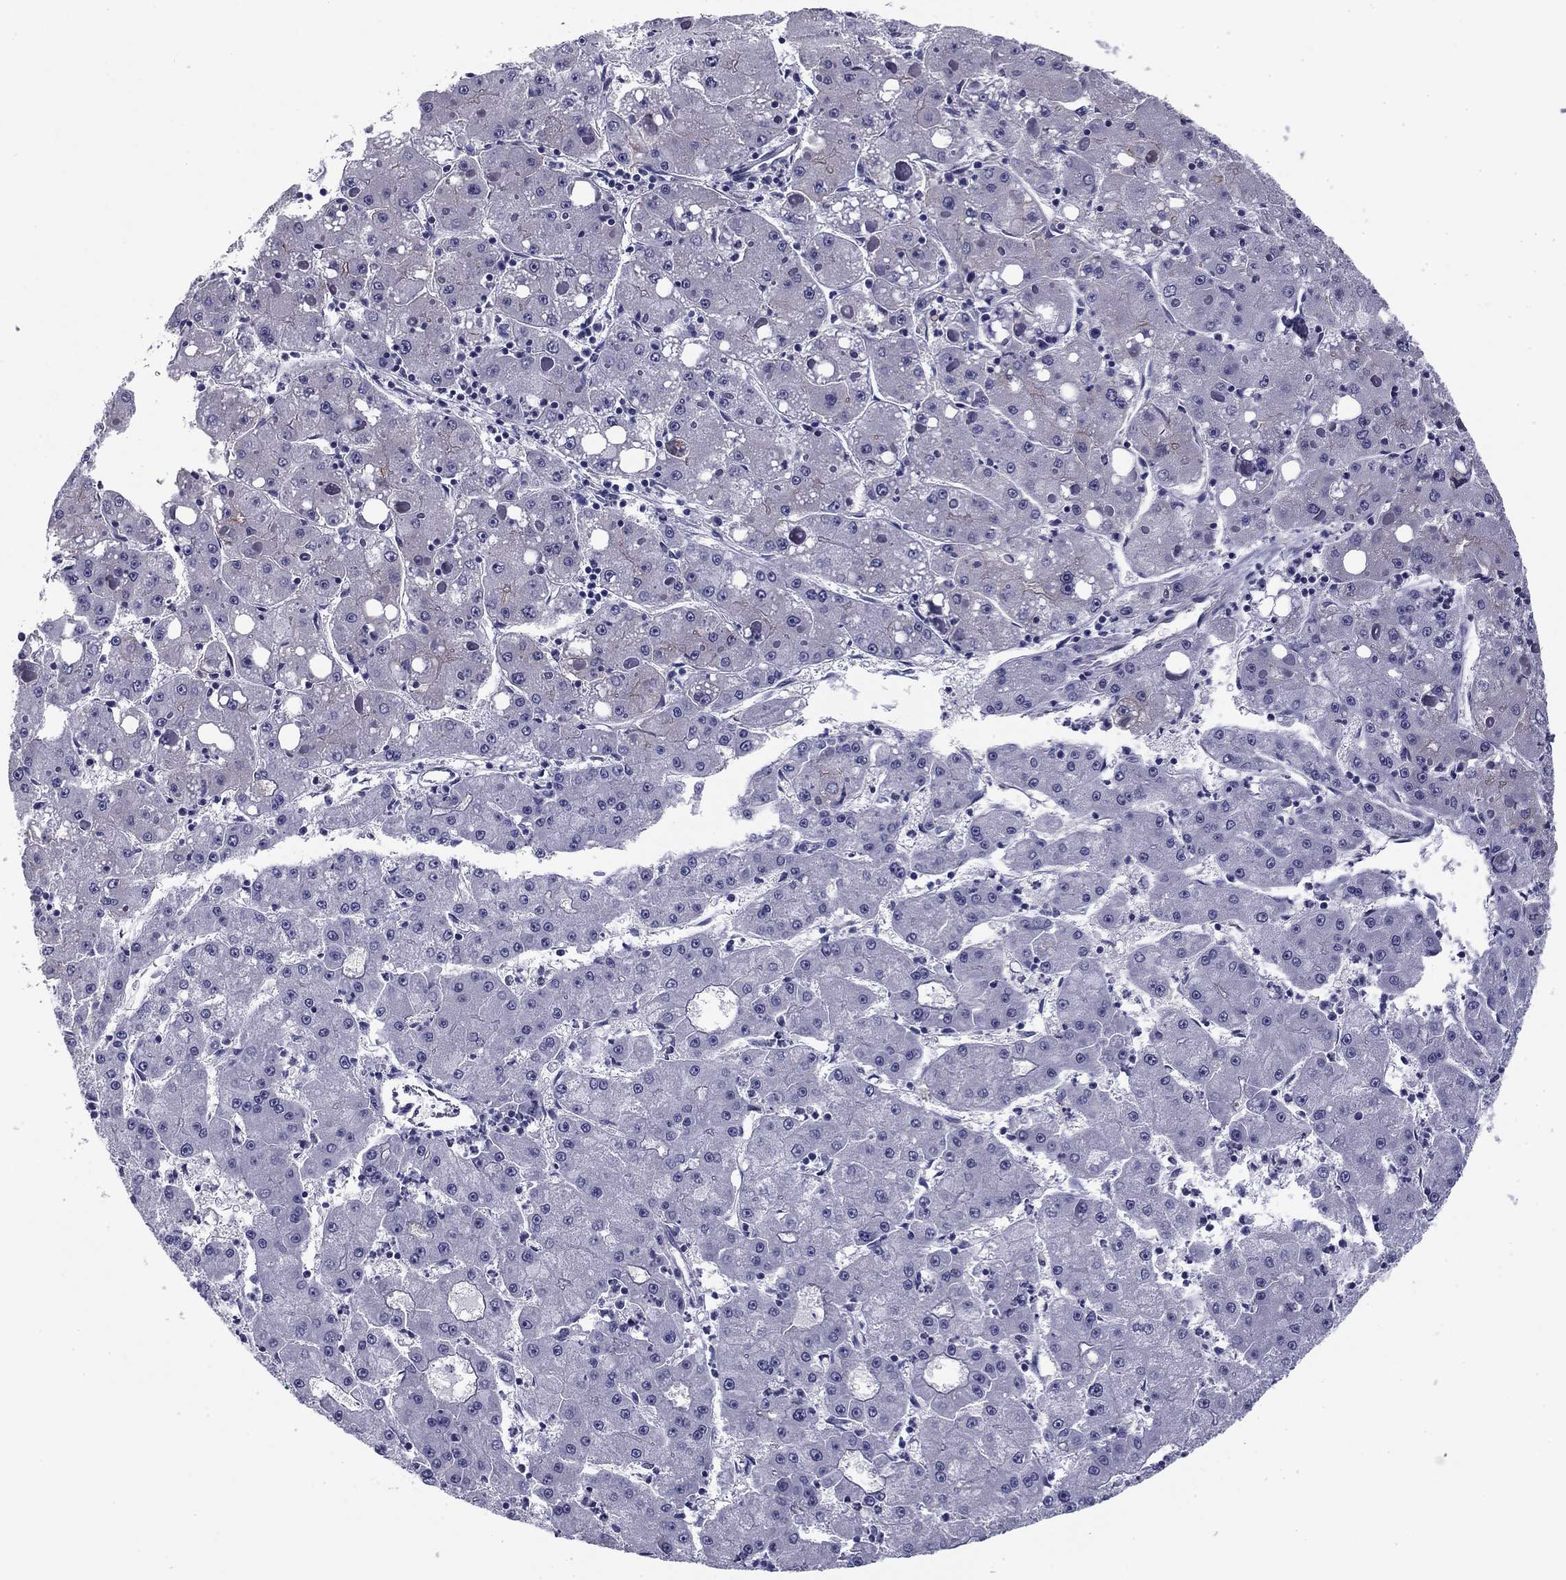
{"staining": {"intensity": "negative", "quantity": "none", "location": "none"}, "tissue": "liver cancer", "cell_type": "Tumor cells", "image_type": "cancer", "snomed": [{"axis": "morphology", "description": "Carcinoma, Hepatocellular, NOS"}, {"axis": "topography", "description": "Liver"}], "caption": "DAB (3,3'-diaminobenzidine) immunohistochemical staining of human hepatocellular carcinoma (liver) demonstrates no significant positivity in tumor cells. Nuclei are stained in blue.", "gene": "FLNC", "patient": {"sex": "male", "age": 73}}